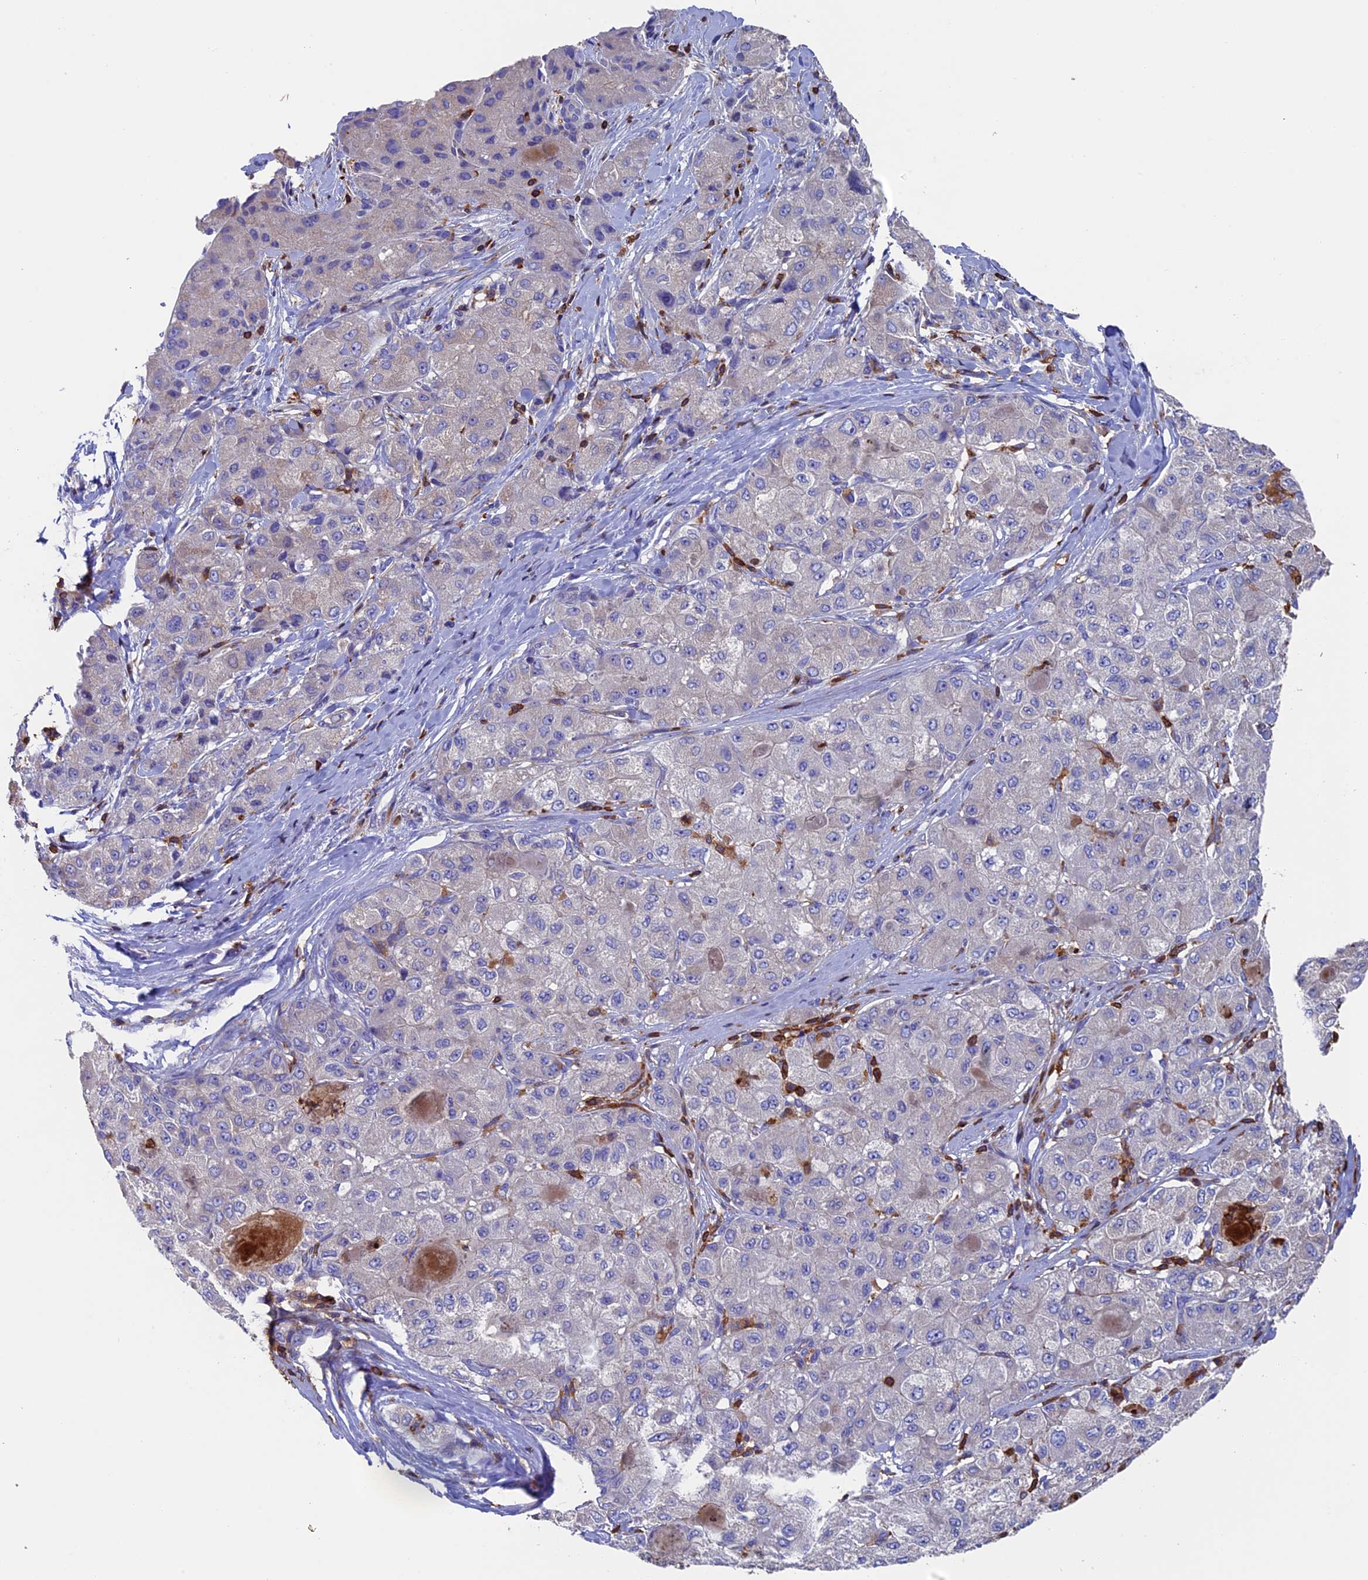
{"staining": {"intensity": "negative", "quantity": "none", "location": "none"}, "tissue": "liver cancer", "cell_type": "Tumor cells", "image_type": "cancer", "snomed": [{"axis": "morphology", "description": "Carcinoma, Hepatocellular, NOS"}, {"axis": "topography", "description": "Liver"}], "caption": "High magnification brightfield microscopy of liver cancer (hepatocellular carcinoma) stained with DAB (brown) and counterstained with hematoxylin (blue): tumor cells show no significant positivity.", "gene": "ADAT1", "patient": {"sex": "male", "age": 80}}